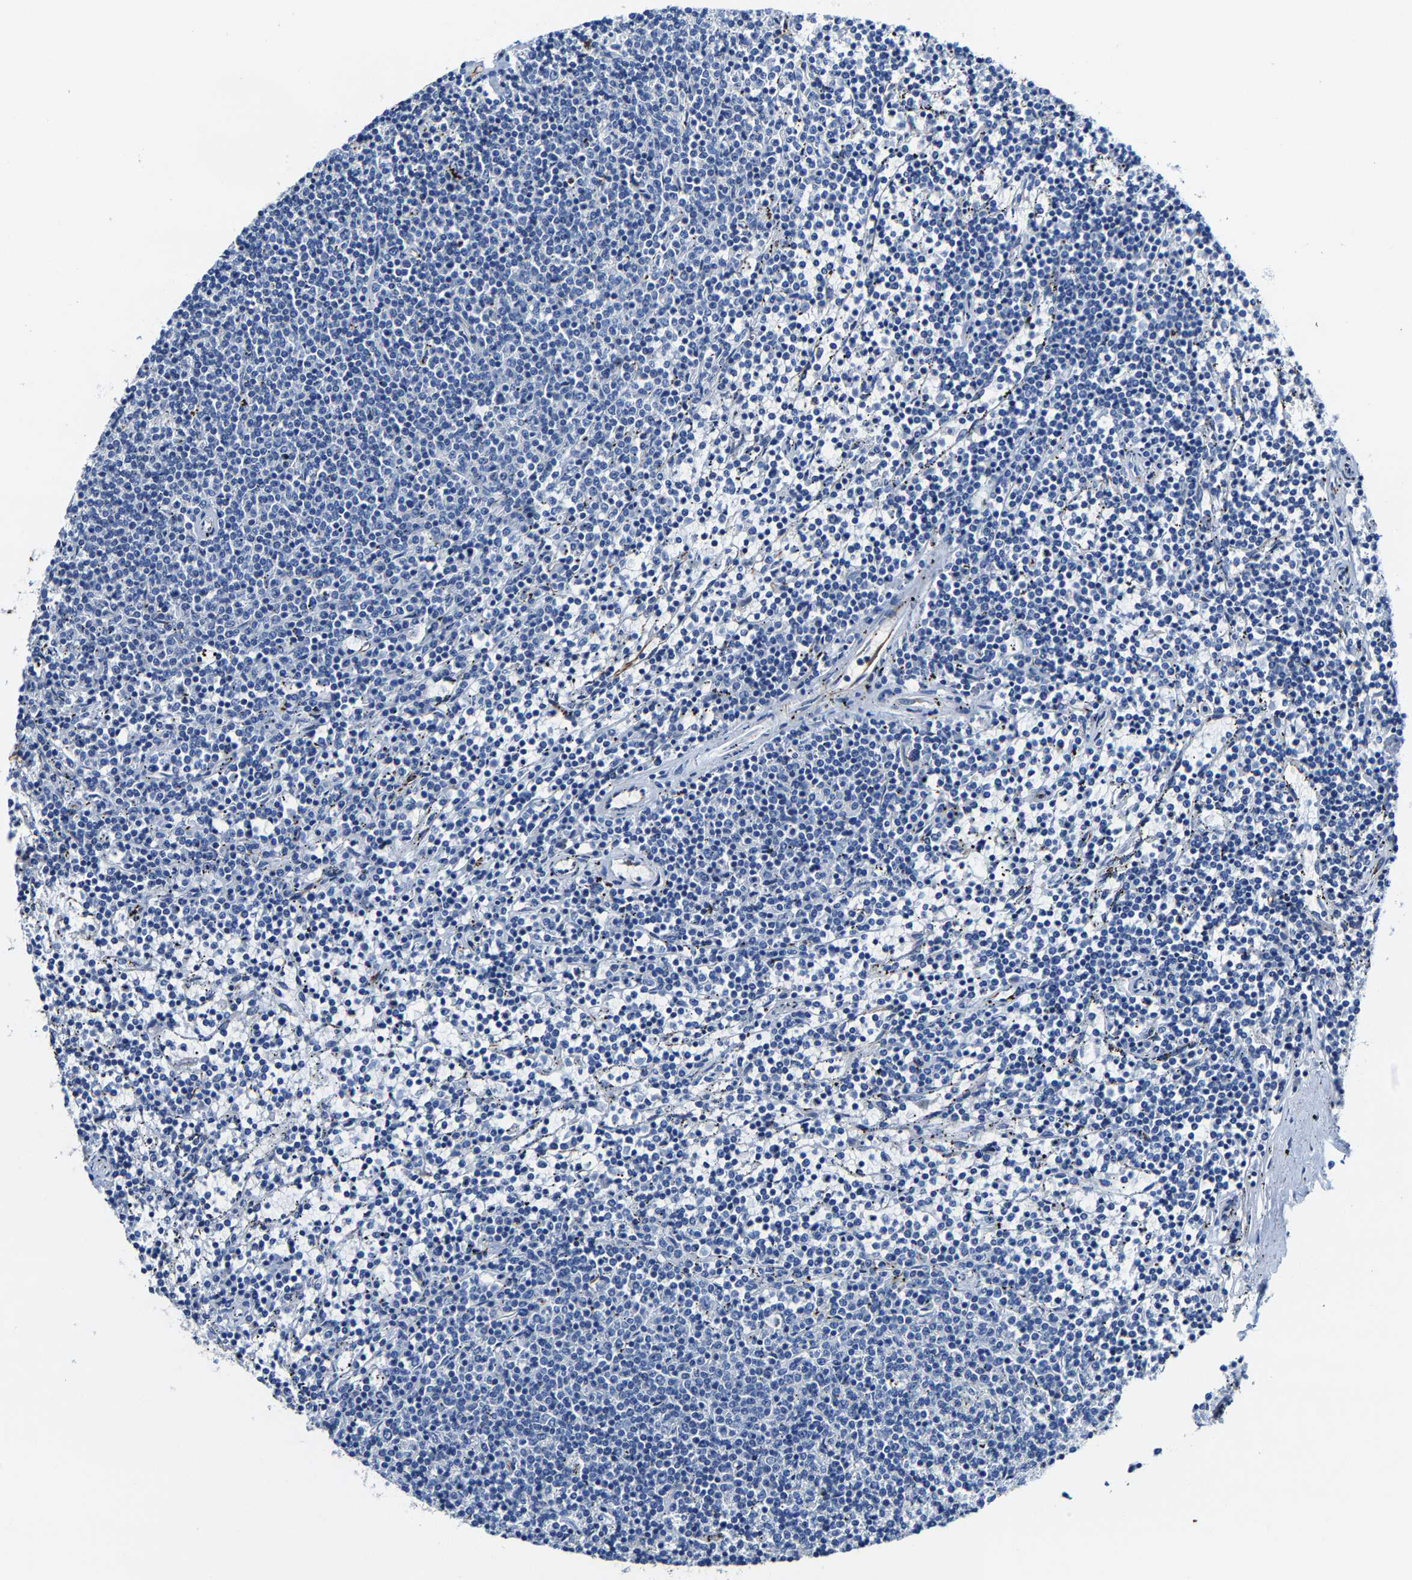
{"staining": {"intensity": "negative", "quantity": "none", "location": "none"}, "tissue": "lymphoma", "cell_type": "Tumor cells", "image_type": "cancer", "snomed": [{"axis": "morphology", "description": "Malignant lymphoma, non-Hodgkin's type, Low grade"}, {"axis": "topography", "description": "Spleen"}], "caption": "The histopathology image shows no staining of tumor cells in malignant lymphoma, non-Hodgkin's type (low-grade).", "gene": "MMEL1", "patient": {"sex": "female", "age": 50}}